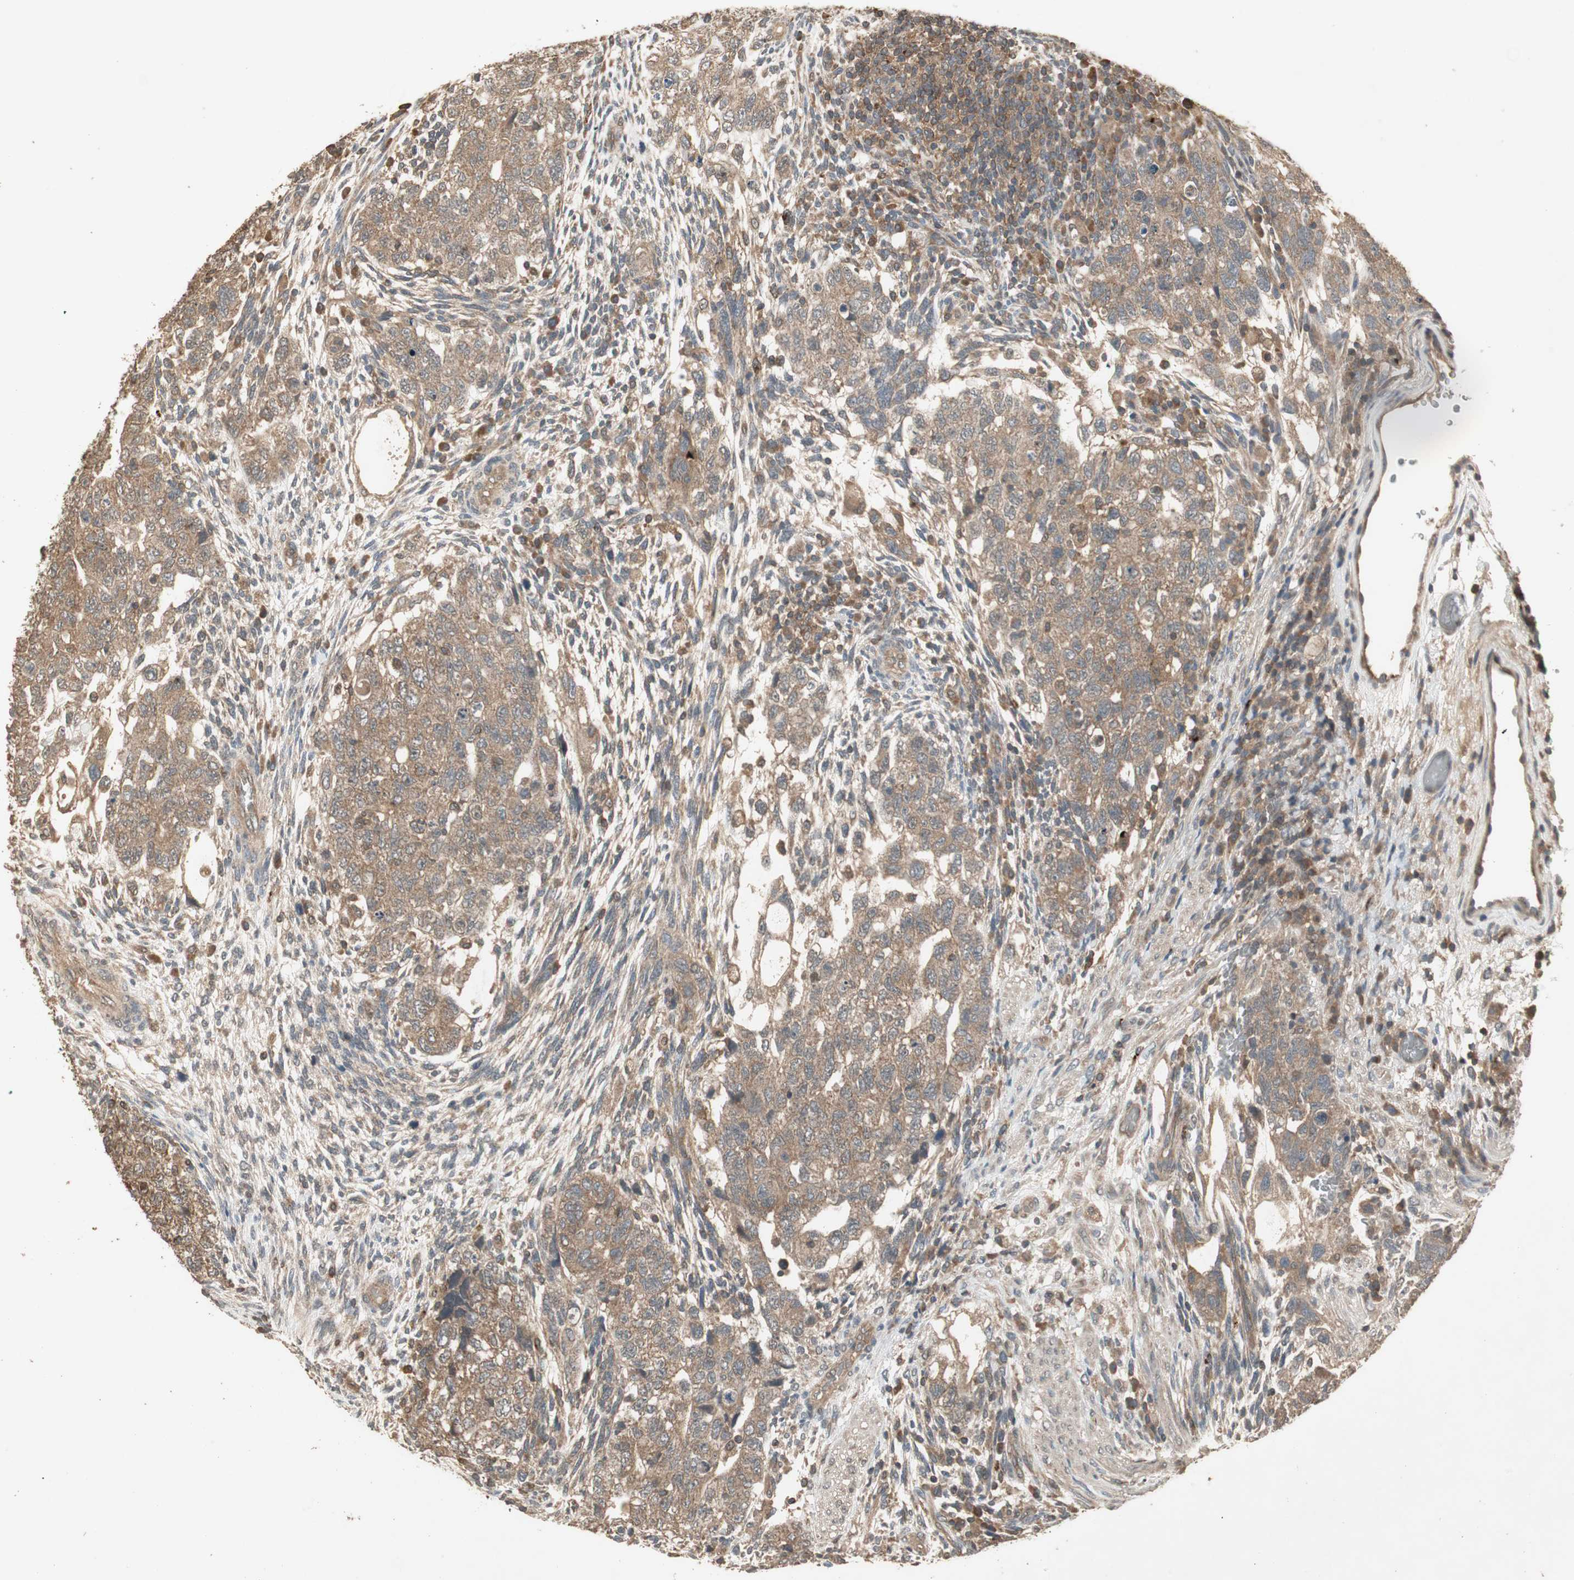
{"staining": {"intensity": "moderate", "quantity": ">75%", "location": "cytoplasmic/membranous"}, "tissue": "testis cancer", "cell_type": "Tumor cells", "image_type": "cancer", "snomed": [{"axis": "morphology", "description": "Normal tissue, NOS"}, {"axis": "morphology", "description": "Carcinoma, Embryonal, NOS"}, {"axis": "topography", "description": "Testis"}], "caption": "Immunohistochemistry (IHC) histopathology image of human testis embryonal carcinoma stained for a protein (brown), which exhibits medium levels of moderate cytoplasmic/membranous expression in approximately >75% of tumor cells.", "gene": "UBAC1", "patient": {"sex": "male", "age": 36}}